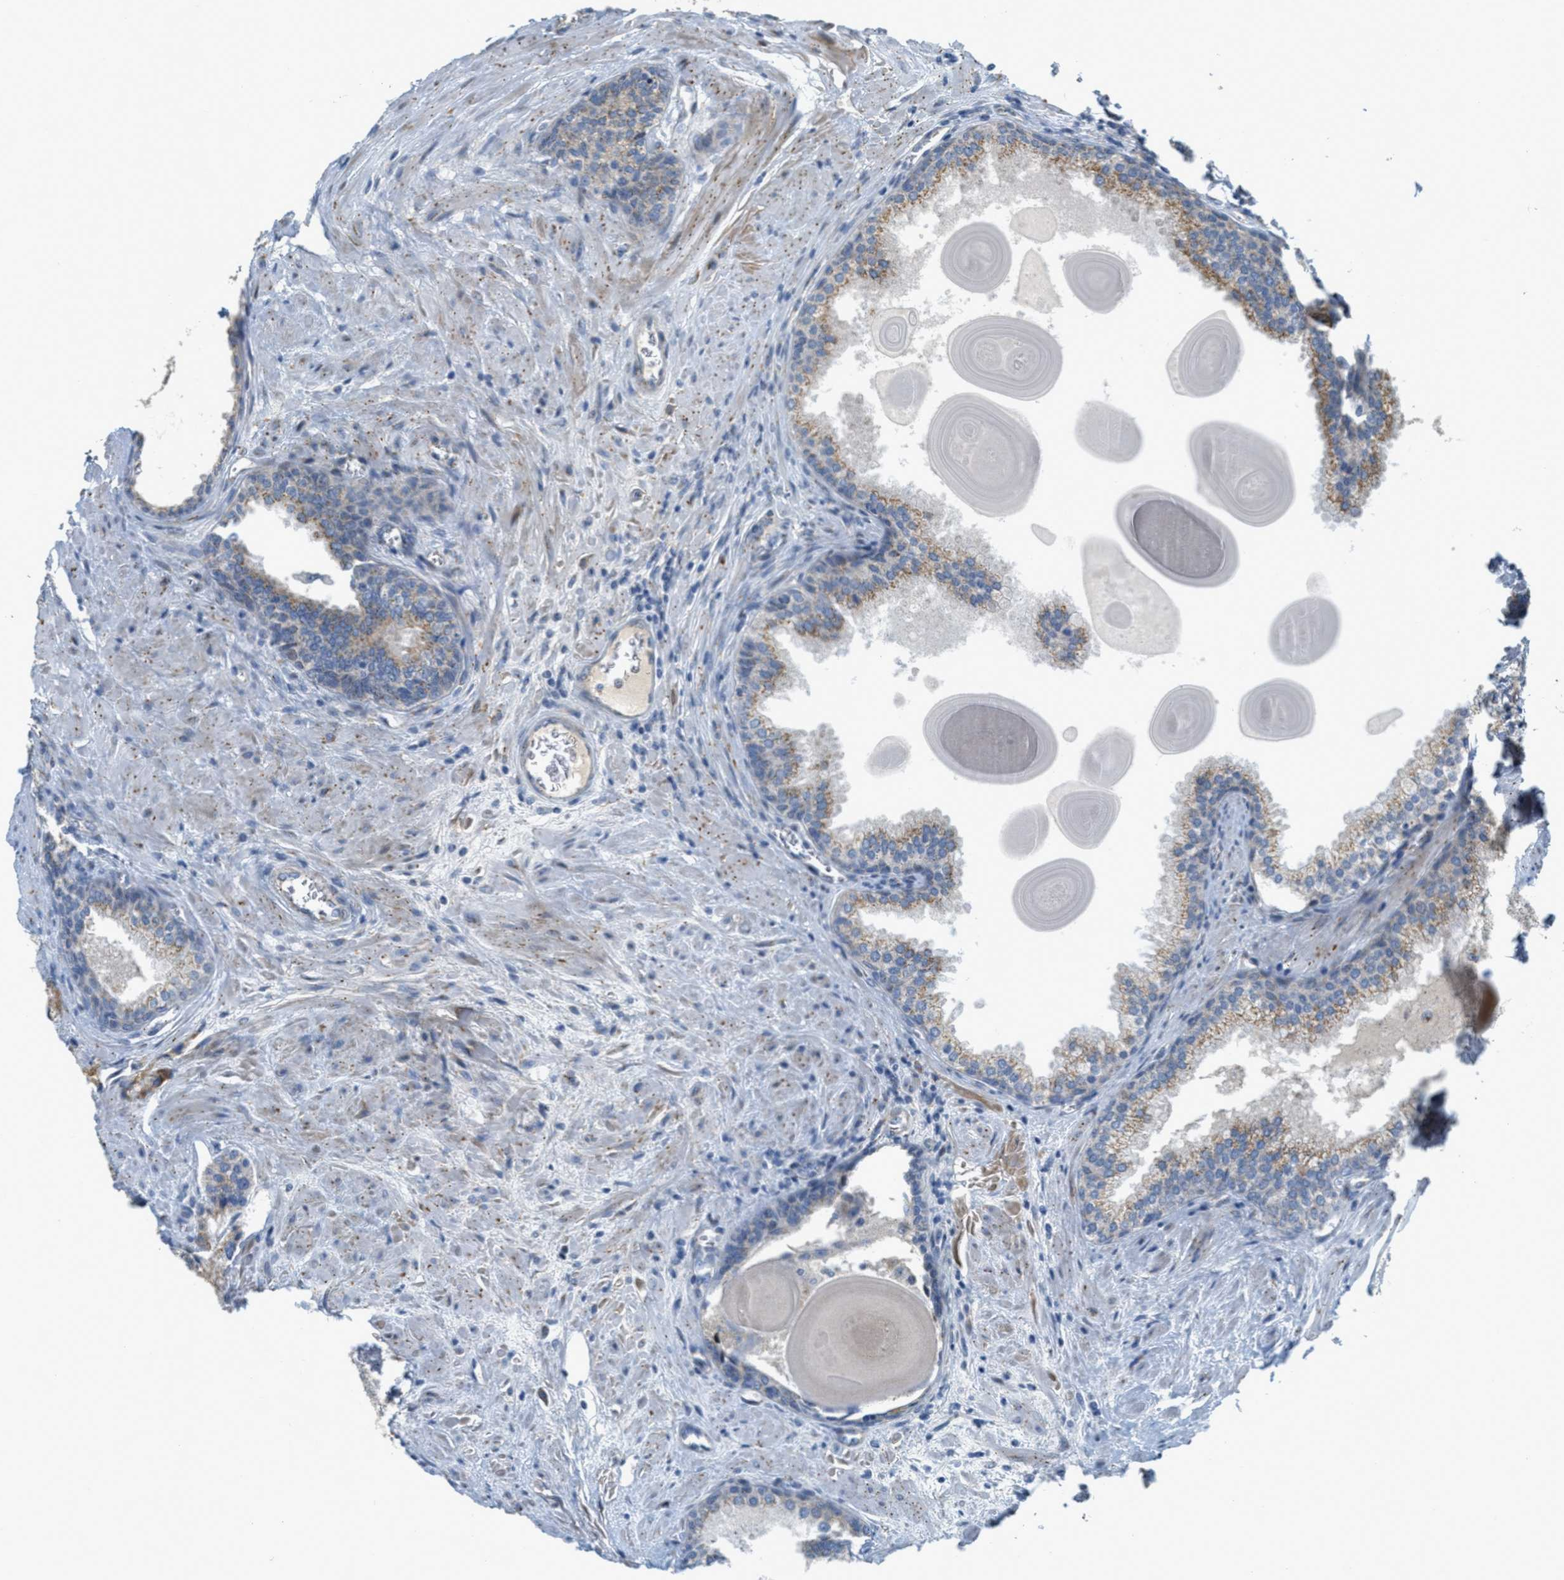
{"staining": {"intensity": "moderate", "quantity": ">75%", "location": "cytoplasmic/membranous"}, "tissue": "prostate cancer", "cell_type": "Tumor cells", "image_type": "cancer", "snomed": [{"axis": "morphology", "description": "Adenocarcinoma, High grade"}, {"axis": "topography", "description": "Prostate"}], "caption": "This is an image of IHC staining of prostate high-grade adenocarcinoma, which shows moderate staining in the cytoplasmic/membranous of tumor cells.", "gene": "ZFPL1", "patient": {"sex": "male", "age": 65}}